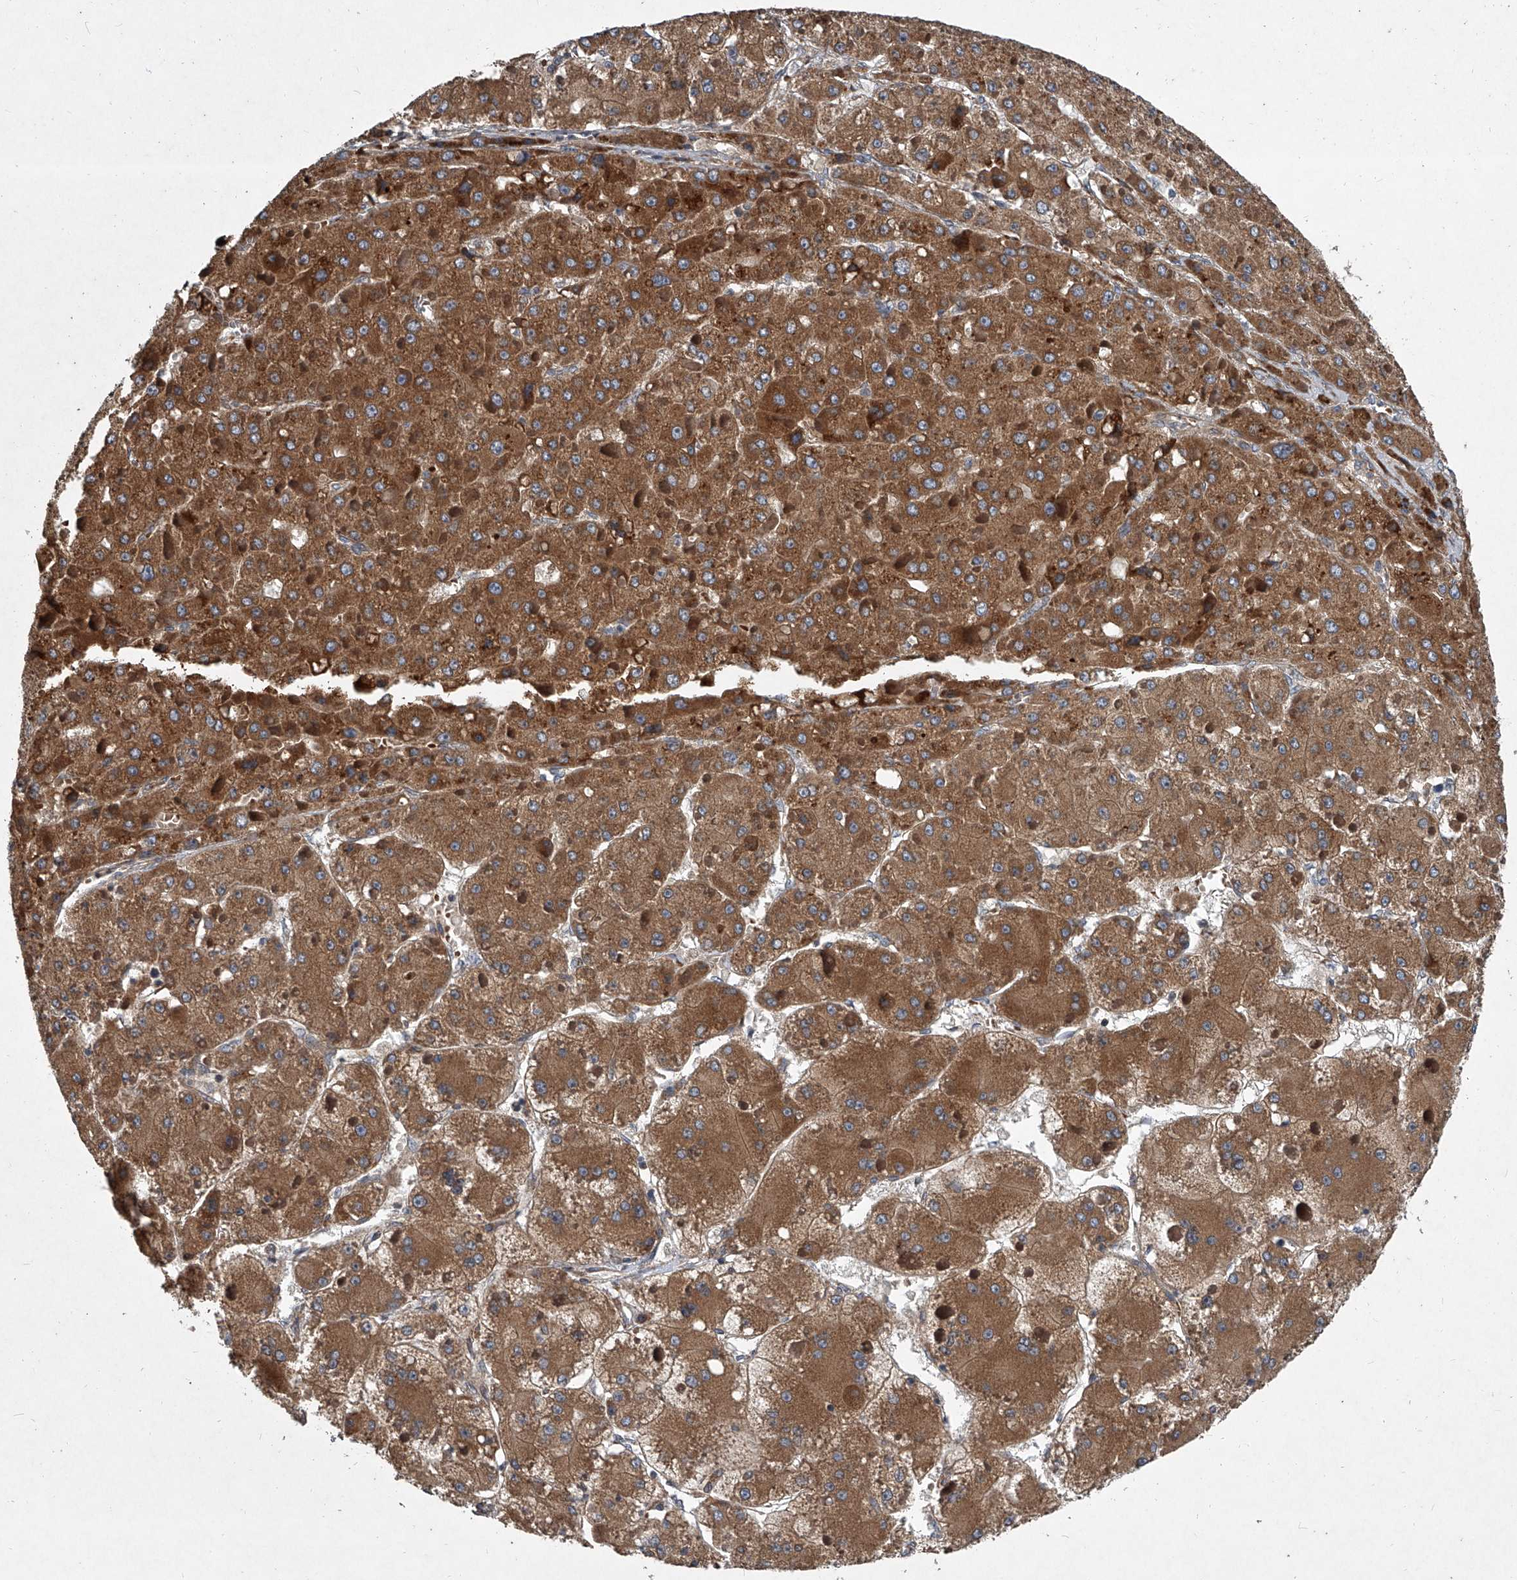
{"staining": {"intensity": "strong", "quantity": ">75%", "location": "cytoplasmic/membranous"}, "tissue": "liver cancer", "cell_type": "Tumor cells", "image_type": "cancer", "snomed": [{"axis": "morphology", "description": "Carcinoma, Hepatocellular, NOS"}, {"axis": "topography", "description": "Liver"}], "caption": "Immunohistochemical staining of human liver cancer (hepatocellular carcinoma) displays high levels of strong cytoplasmic/membranous expression in approximately >75% of tumor cells.", "gene": "EVA1C", "patient": {"sex": "female", "age": 73}}